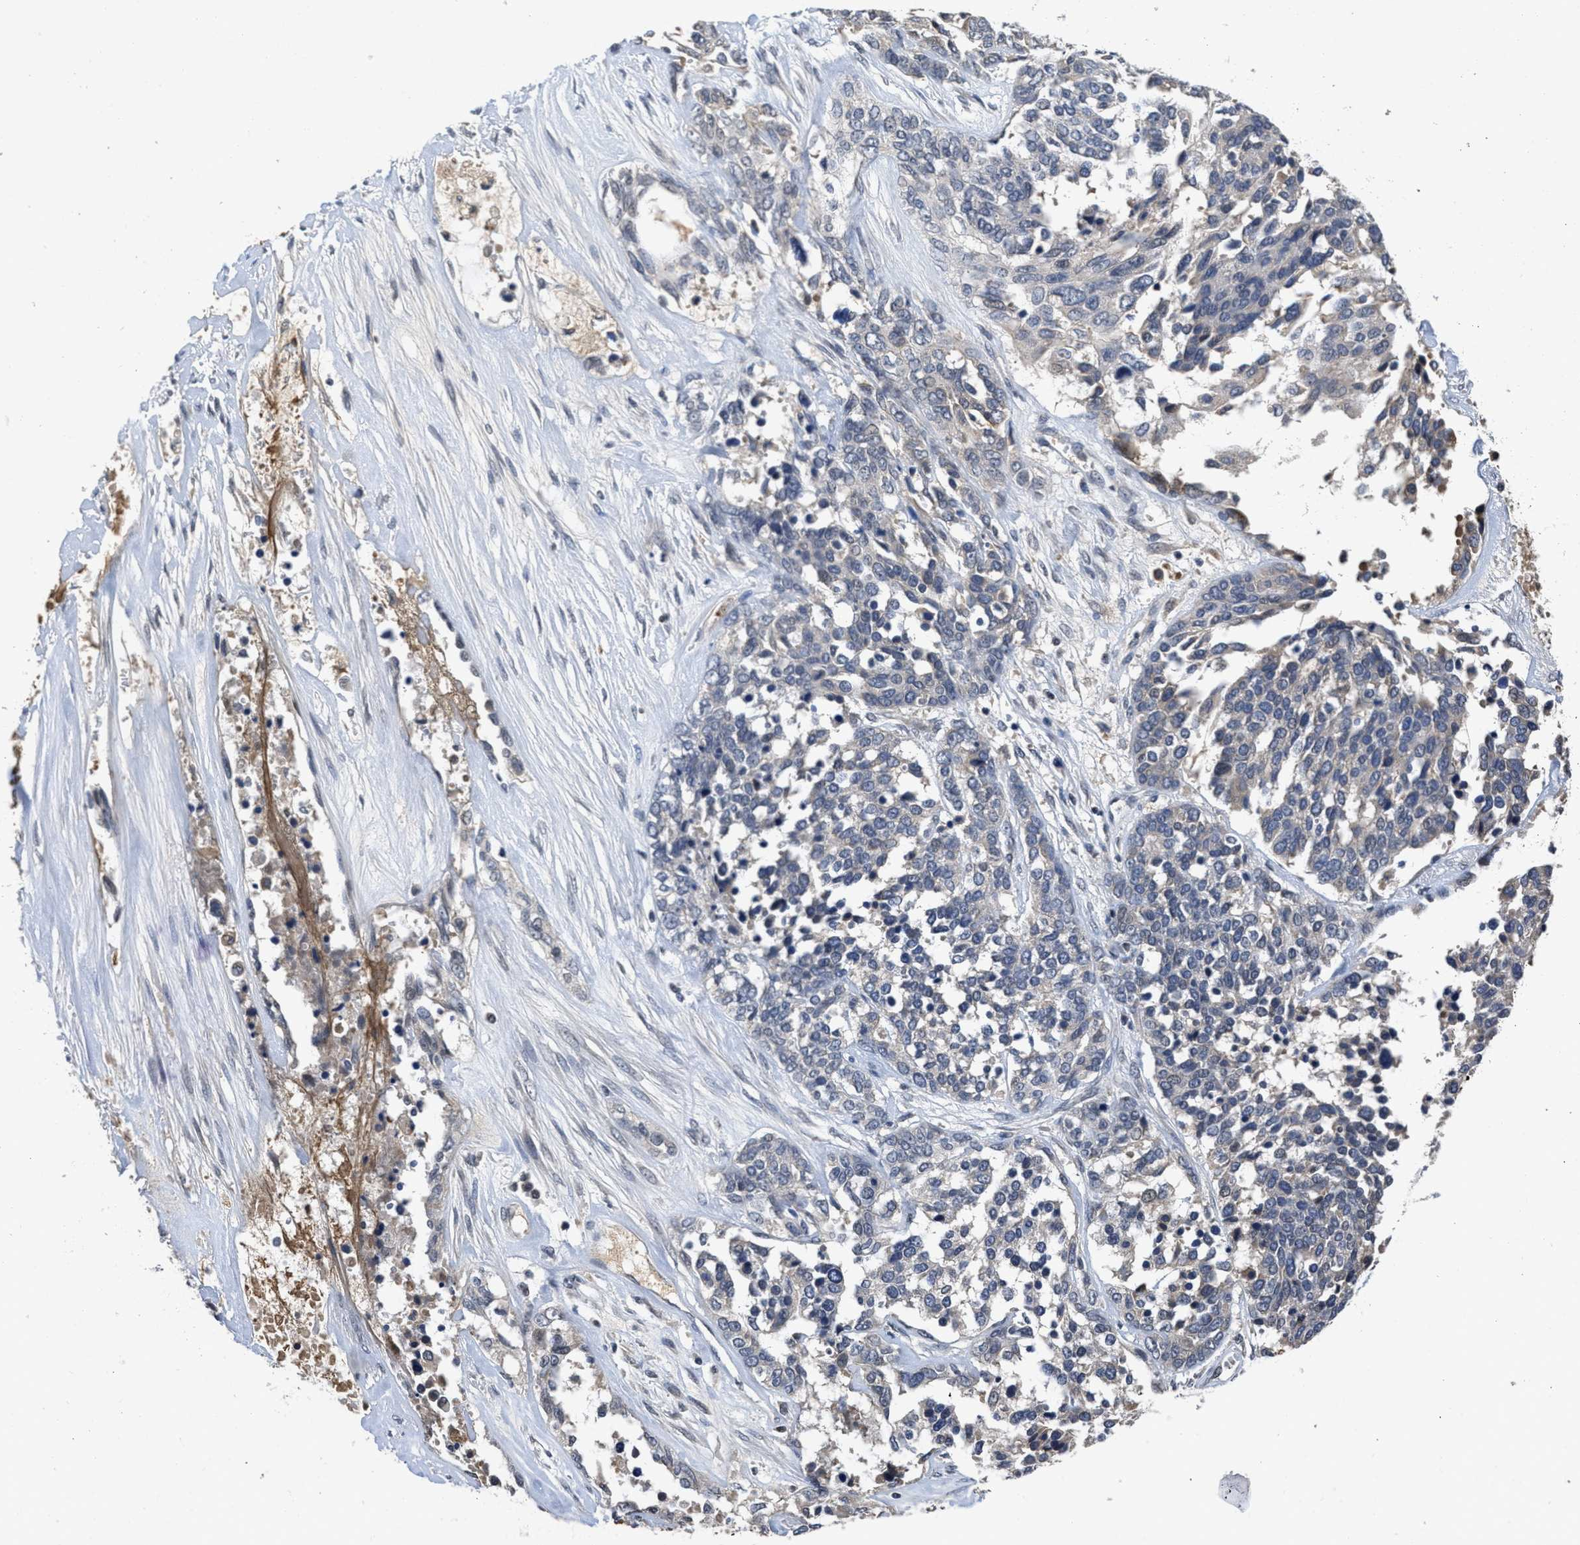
{"staining": {"intensity": "weak", "quantity": "<25%", "location": "cytoplasmic/membranous"}, "tissue": "ovarian cancer", "cell_type": "Tumor cells", "image_type": "cancer", "snomed": [{"axis": "morphology", "description": "Cystadenocarcinoma, serous, NOS"}, {"axis": "topography", "description": "Ovary"}], "caption": "IHC image of neoplastic tissue: human ovarian cancer (serous cystadenocarcinoma) stained with DAB (3,3'-diaminobenzidine) displays no significant protein positivity in tumor cells.", "gene": "ANGPT1", "patient": {"sex": "female", "age": 44}}